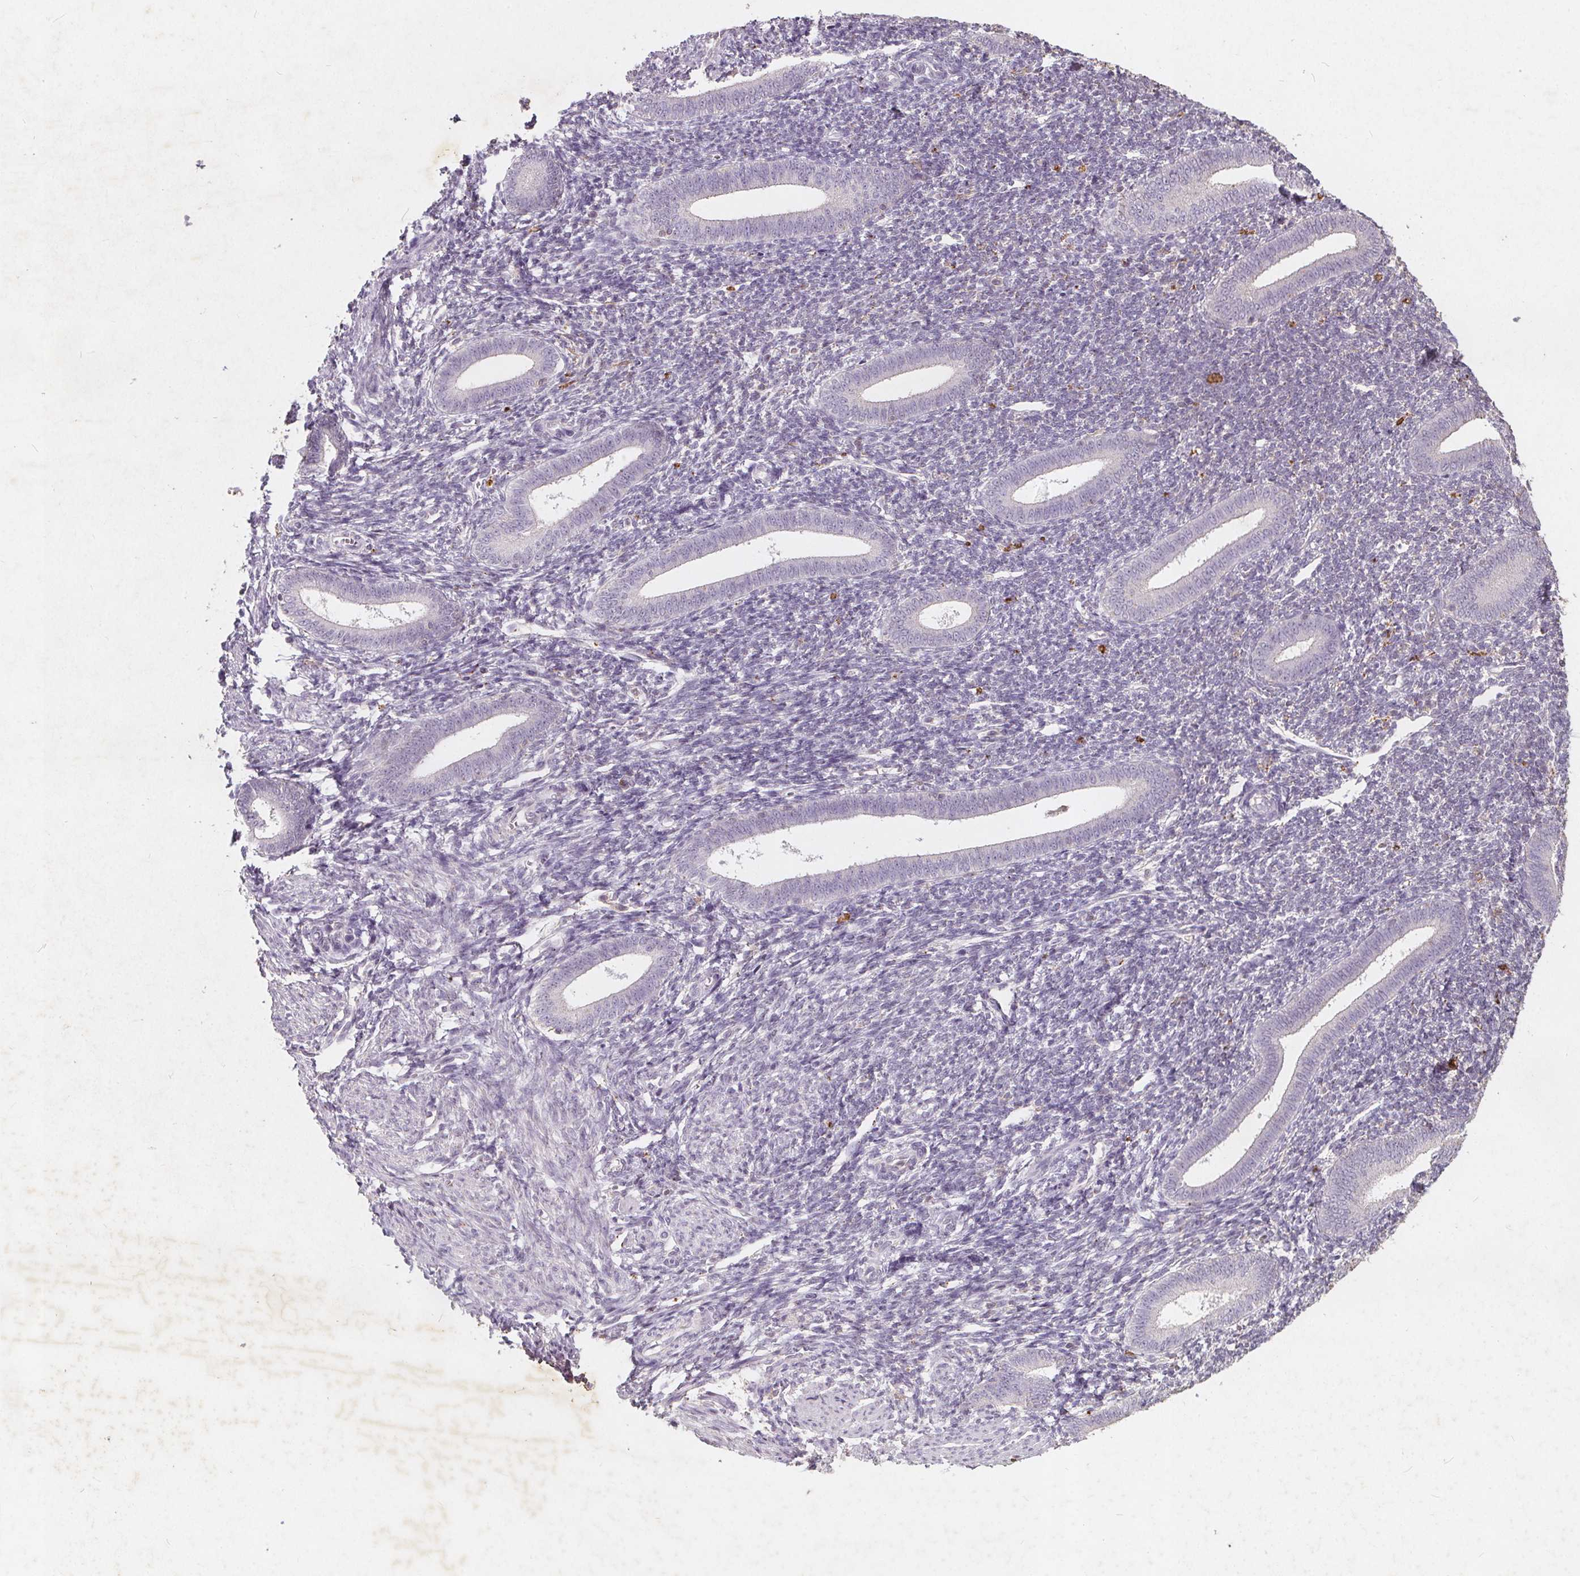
{"staining": {"intensity": "negative", "quantity": "none", "location": "none"}, "tissue": "endometrium", "cell_type": "Cells in endometrial stroma", "image_type": "normal", "snomed": [{"axis": "morphology", "description": "Normal tissue, NOS"}, {"axis": "topography", "description": "Endometrium"}], "caption": "Protein analysis of normal endometrium exhibits no significant staining in cells in endometrial stroma.", "gene": "C19orf84", "patient": {"sex": "female", "age": 25}}